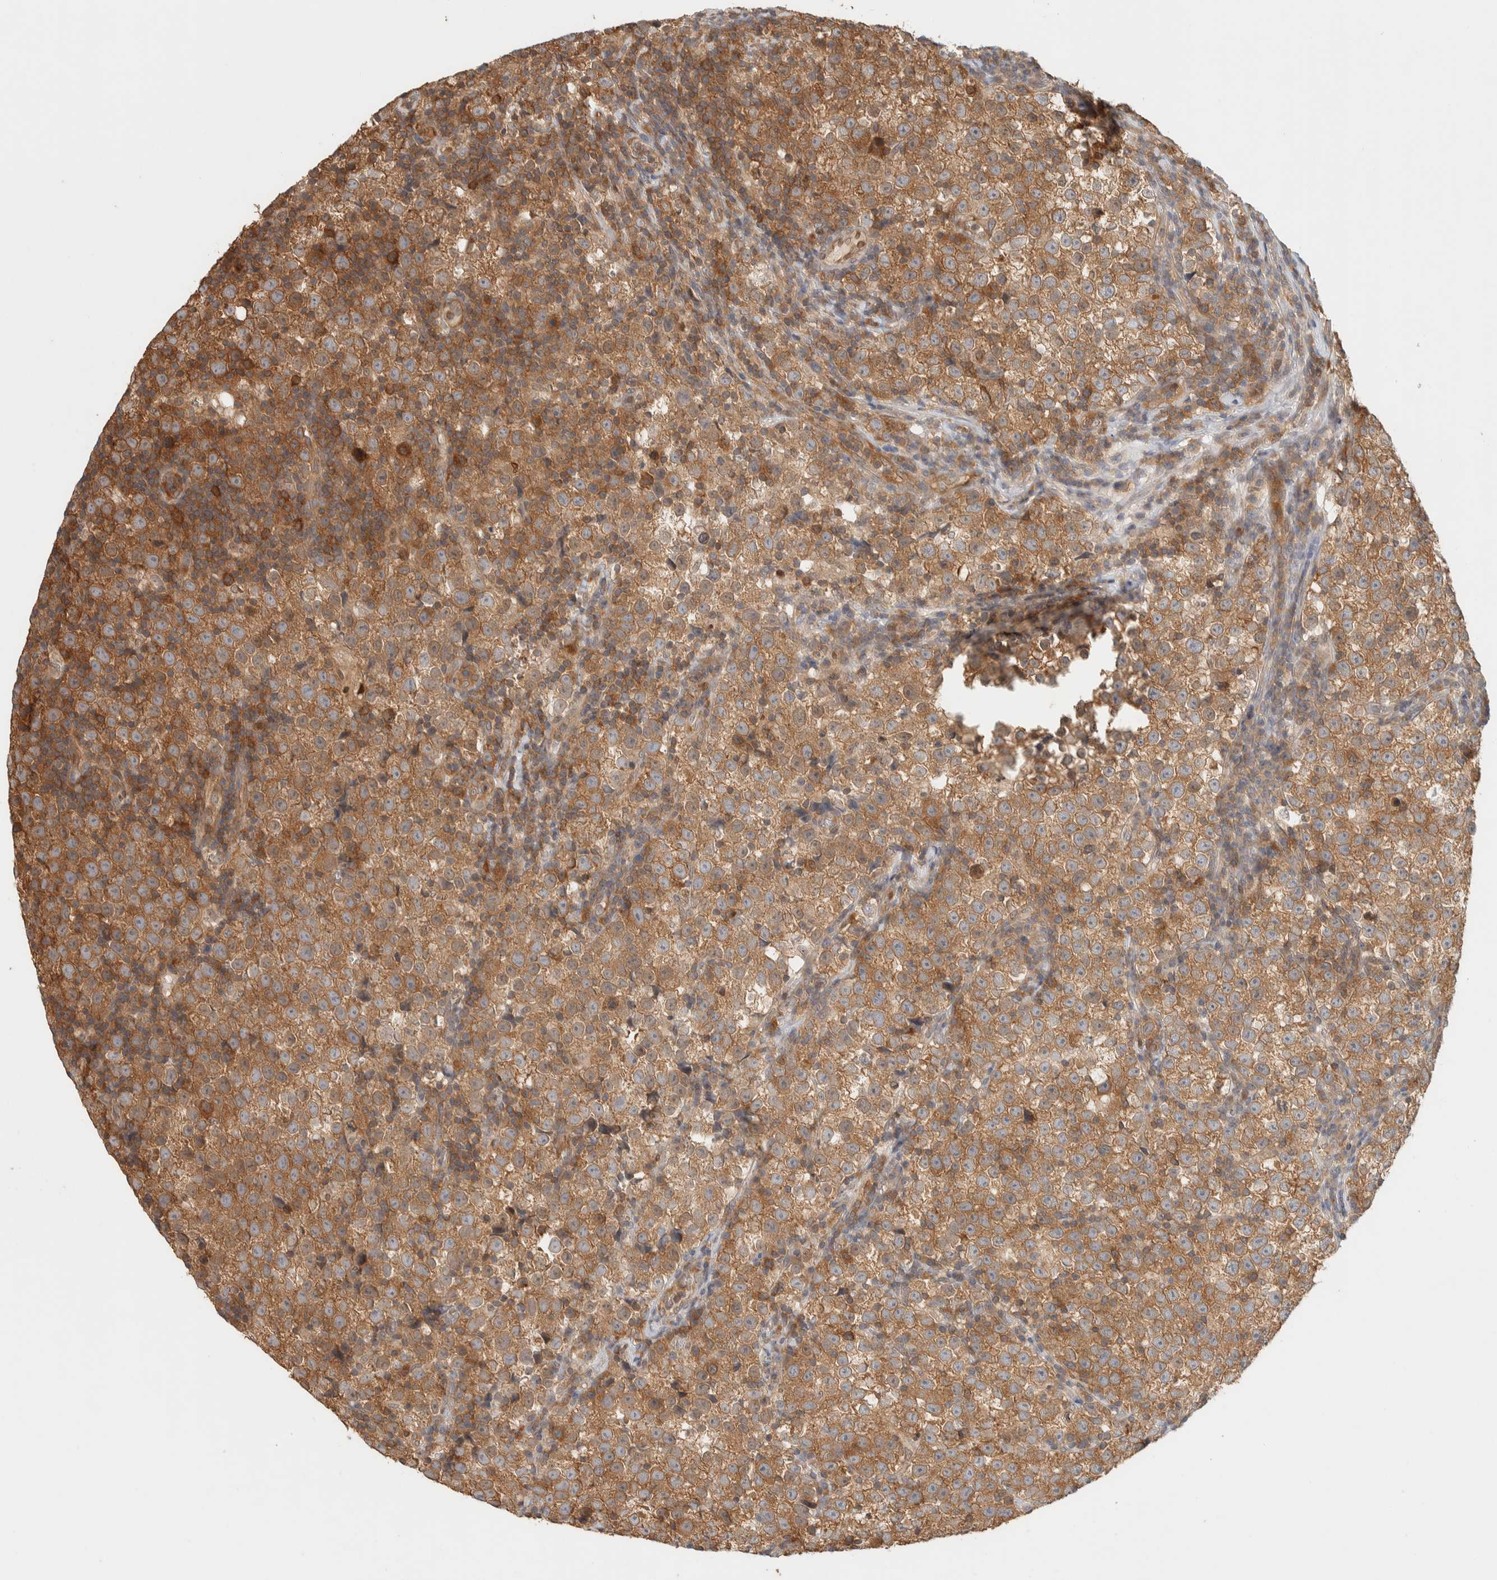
{"staining": {"intensity": "moderate", "quantity": ">75%", "location": "cytoplasmic/membranous"}, "tissue": "testis cancer", "cell_type": "Tumor cells", "image_type": "cancer", "snomed": [{"axis": "morphology", "description": "Normal tissue, NOS"}, {"axis": "morphology", "description": "Seminoma, NOS"}, {"axis": "topography", "description": "Testis"}], "caption": "DAB (3,3'-diaminobenzidine) immunohistochemical staining of testis seminoma exhibits moderate cytoplasmic/membranous protein staining in approximately >75% of tumor cells. The staining was performed using DAB (3,3'-diaminobenzidine) to visualize the protein expression in brown, while the nuclei were stained in blue with hematoxylin (Magnification: 20x).", "gene": "ADSS2", "patient": {"sex": "male", "age": 43}}